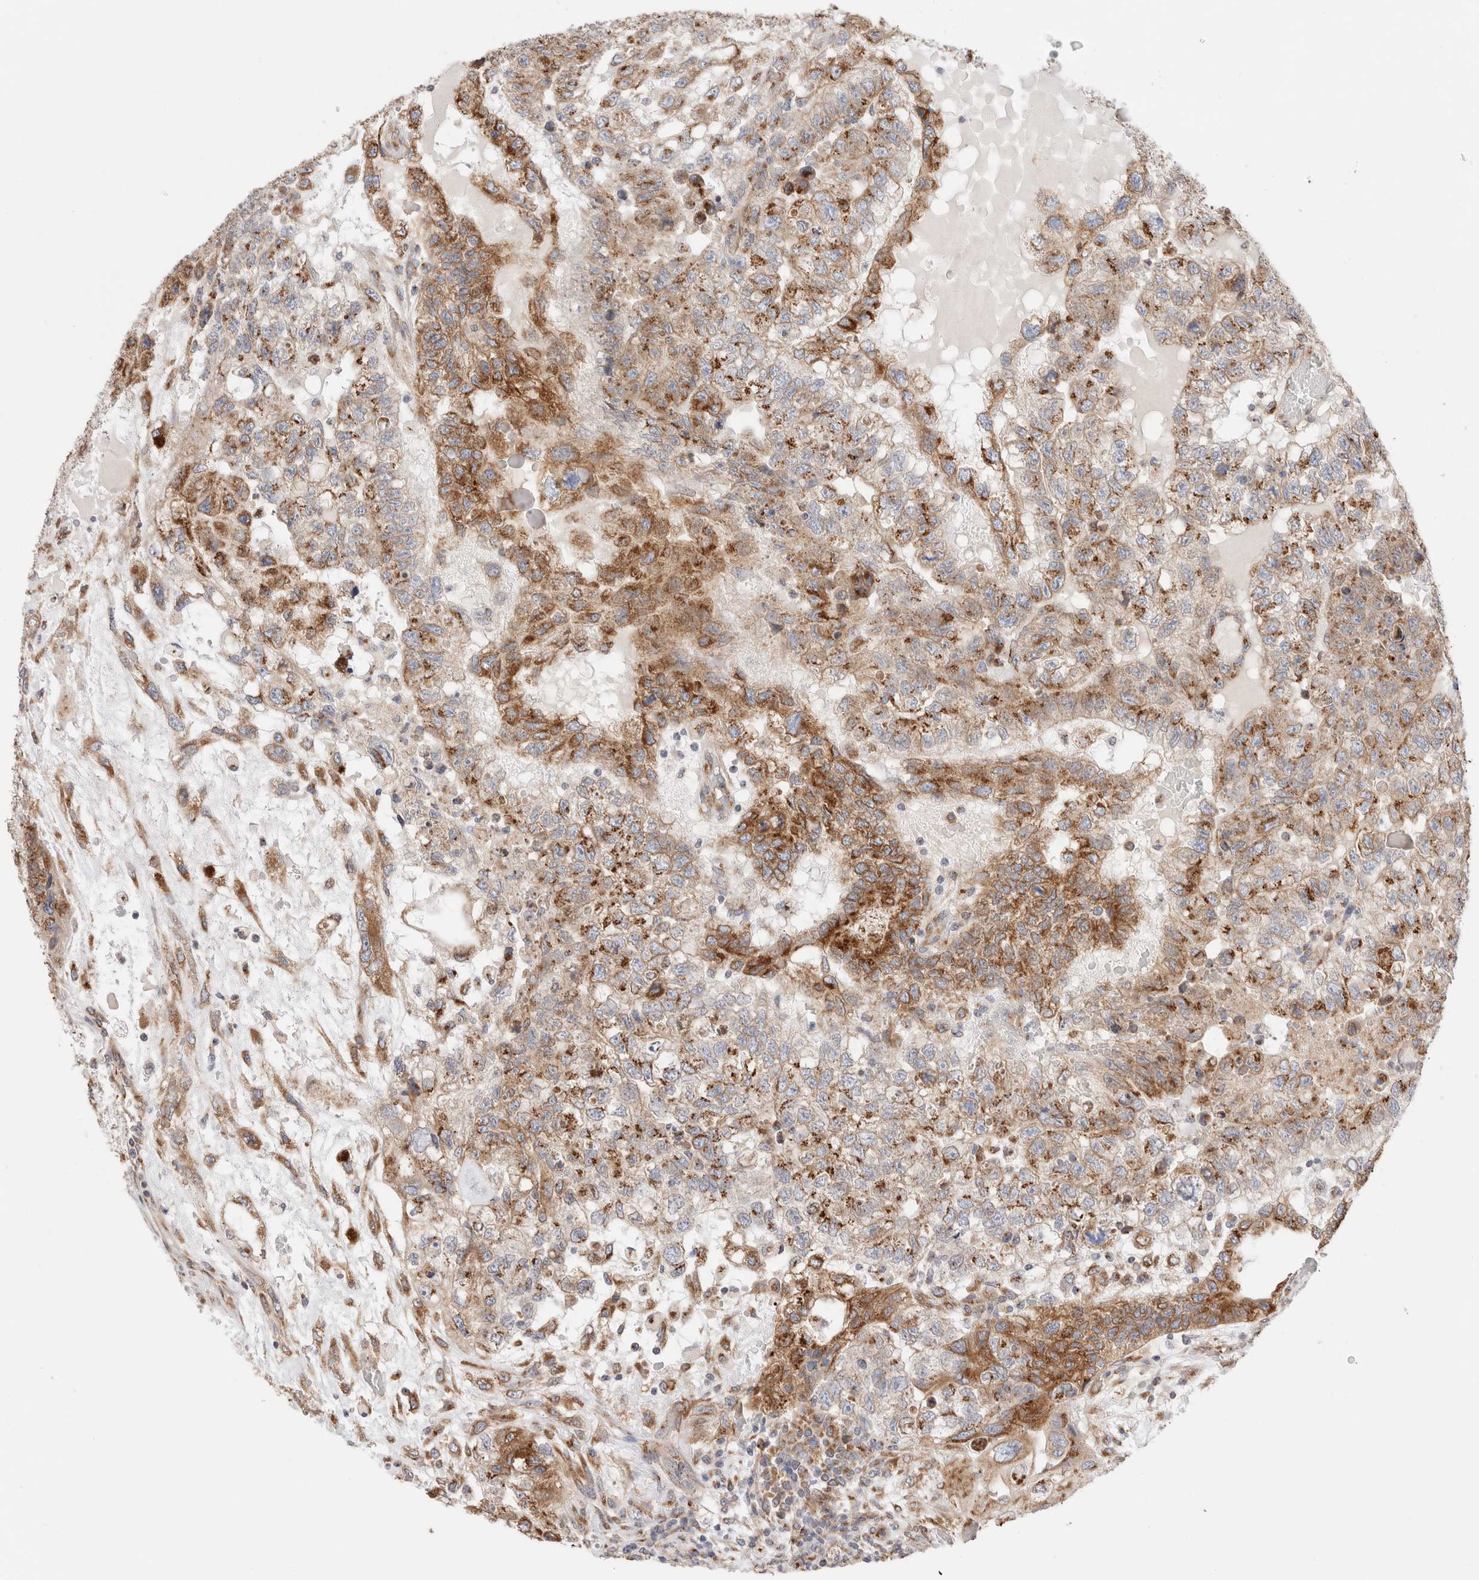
{"staining": {"intensity": "moderate", "quantity": ">75%", "location": "cytoplasmic/membranous"}, "tissue": "testis cancer", "cell_type": "Tumor cells", "image_type": "cancer", "snomed": [{"axis": "morphology", "description": "Carcinoma, Embryonal, NOS"}, {"axis": "topography", "description": "Testis"}], "caption": "Protein analysis of testis embryonal carcinoma tissue demonstrates moderate cytoplasmic/membranous staining in approximately >75% of tumor cells. (brown staining indicates protein expression, while blue staining denotes nuclei).", "gene": "LMAN2L", "patient": {"sex": "male", "age": 36}}